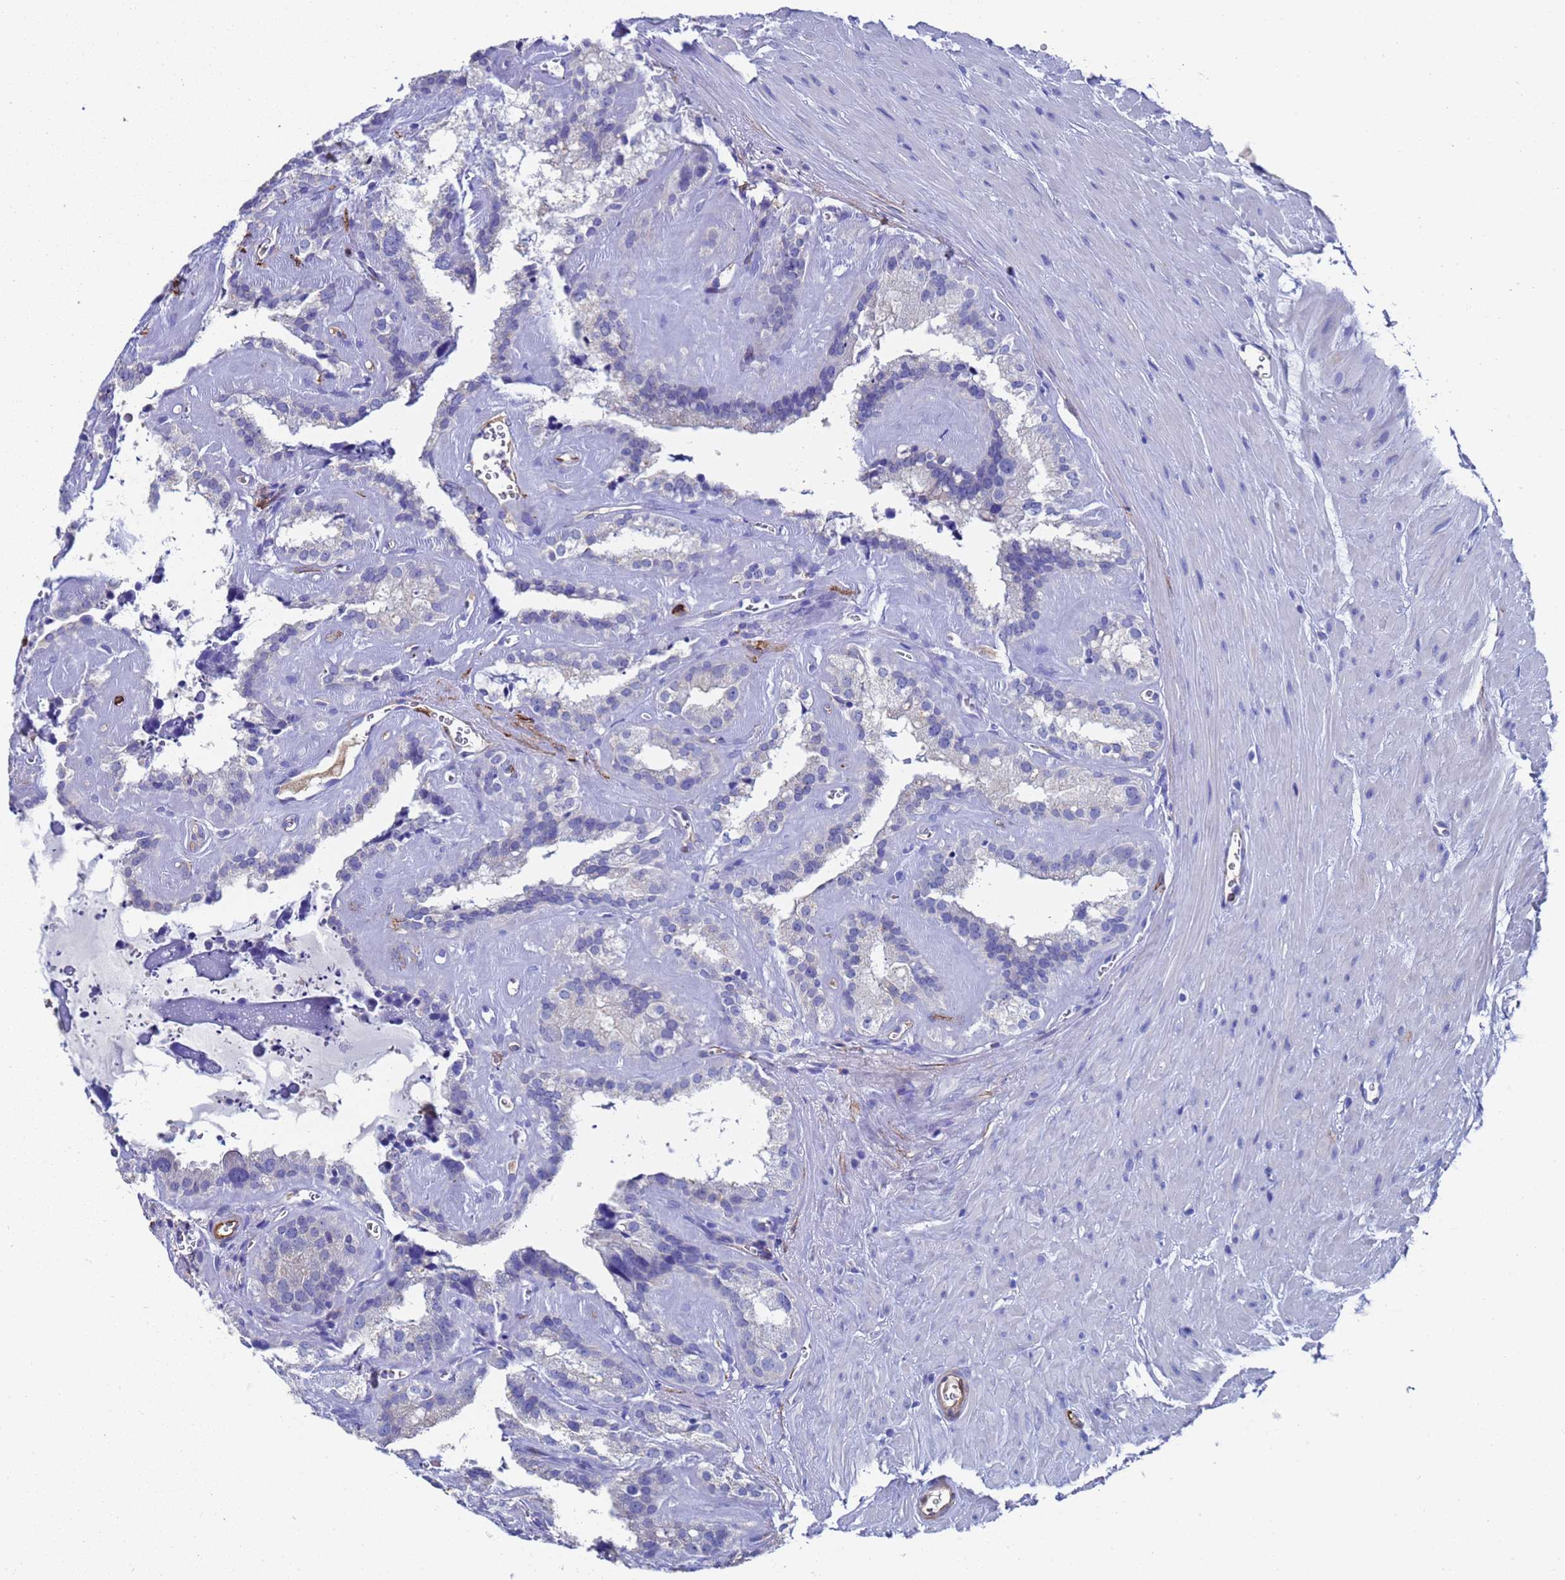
{"staining": {"intensity": "negative", "quantity": "none", "location": "none"}, "tissue": "seminal vesicle", "cell_type": "Glandular cells", "image_type": "normal", "snomed": [{"axis": "morphology", "description": "Normal tissue, NOS"}, {"axis": "topography", "description": "Prostate"}, {"axis": "topography", "description": "Seminal veicle"}], "caption": "Immunohistochemistry (IHC) photomicrograph of unremarkable seminal vesicle: seminal vesicle stained with DAB (3,3'-diaminobenzidine) demonstrates no significant protein staining in glandular cells. The staining is performed using DAB (3,3'-diaminobenzidine) brown chromogen with nuclei counter-stained in using hematoxylin.", "gene": "ADIPOQ", "patient": {"sex": "male", "age": 59}}